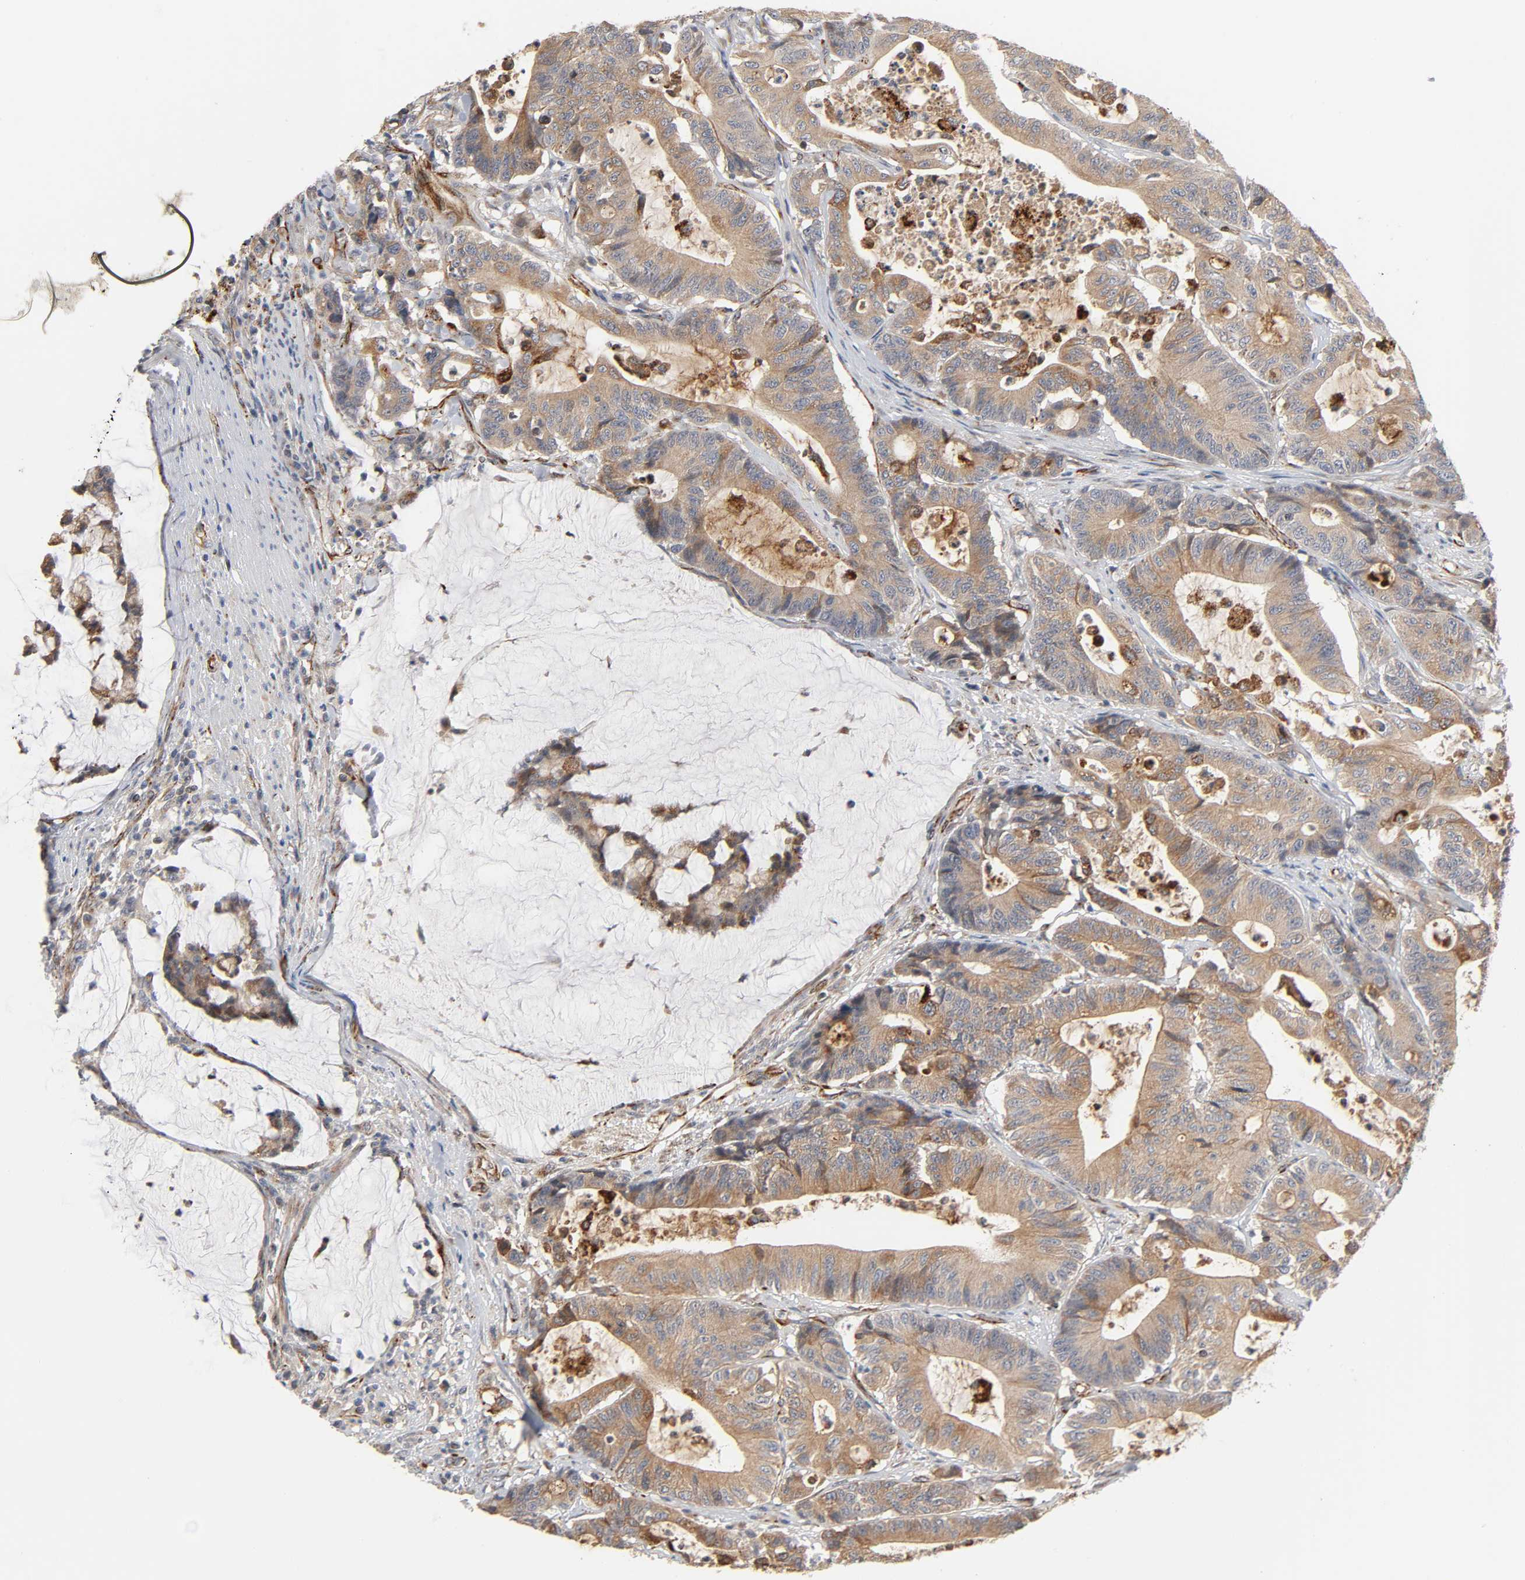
{"staining": {"intensity": "moderate", "quantity": ">75%", "location": "cytoplasmic/membranous"}, "tissue": "colorectal cancer", "cell_type": "Tumor cells", "image_type": "cancer", "snomed": [{"axis": "morphology", "description": "Adenocarcinoma, NOS"}, {"axis": "topography", "description": "Colon"}], "caption": "Protein staining exhibits moderate cytoplasmic/membranous expression in about >75% of tumor cells in colorectal cancer.", "gene": "REEP6", "patient": {"sex": "female", "age": 84}}